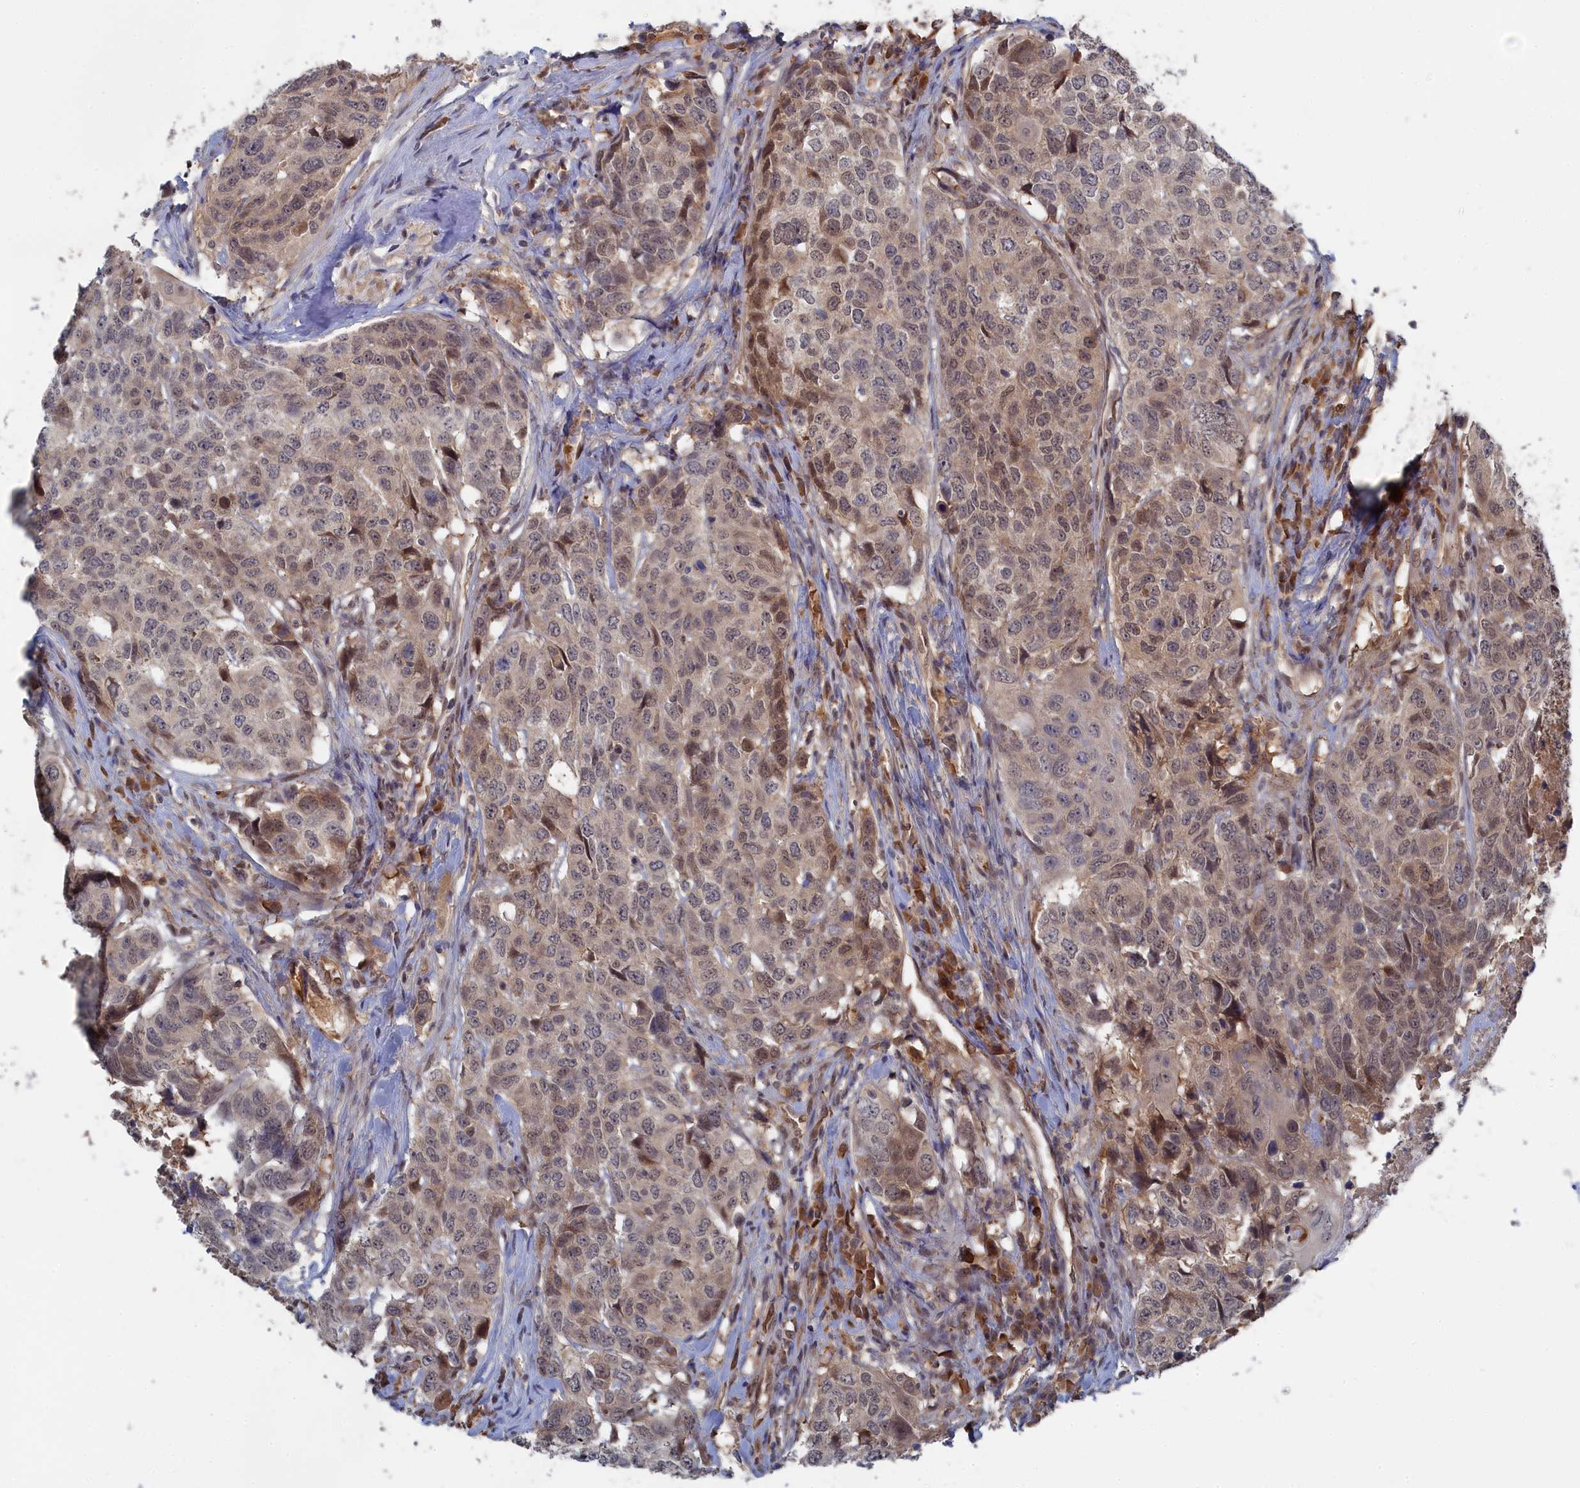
{"staining": {"intensity": "weak", "quantity": "25%-75%", "location": "nuclear"}, "tissue": "head and neck cancer", "cell_type": "Tumor cells", "image_type": "cancer", "snomed": [{"axis": "morphology", "description": "Squamous cell carcinoma, NOS"}, {"axis": "topography", "description": "Head-Neck"}], "caption": "Immunohistochemical staining of human head and neck squamous cell carcinoma reveals low levels of weak nuclear protein positivity in approximately 25%-75% of tumor cells.", "gene": "IRGQ", "patient": {"sex": "male", "age": 66}}